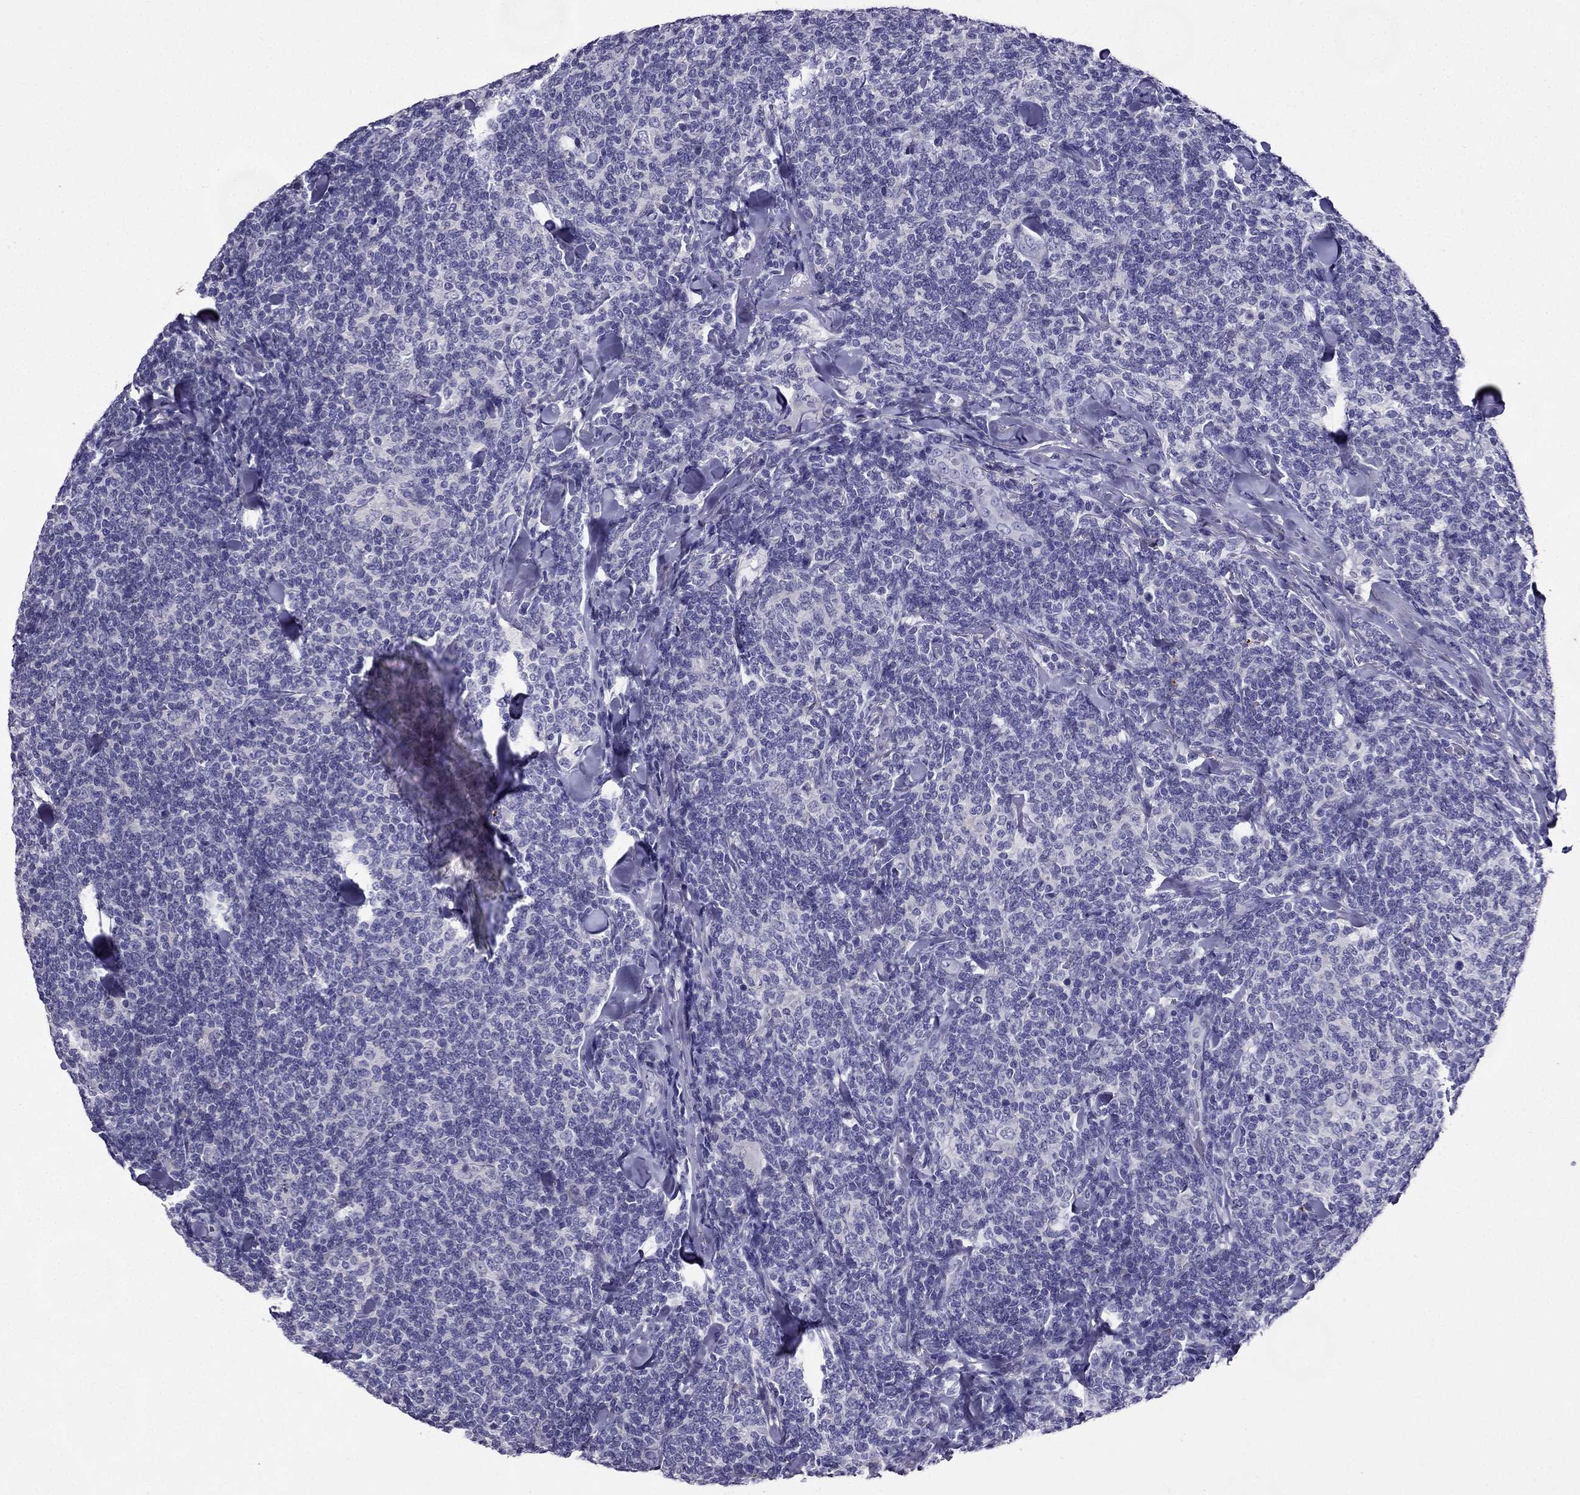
{"staining": {"intensity": "negative", "quantity": "none", "location": "none"}, "tissue": "lymphoma", "cell_type": "Tumor cells", "image_type": "cancer", "snomed": [{"axis": "morphology", "description": "Malignant lymphoma, non-Hodgkin's type, Low grade"}, {"axis": "topography", "description": "Lymph node"}], "caption": "The photomicrograph exhibits no significant expression in tumor cells of lymphoma.", "gene": "ZNF541", "patient": {"sex": "female", "age": 56}}